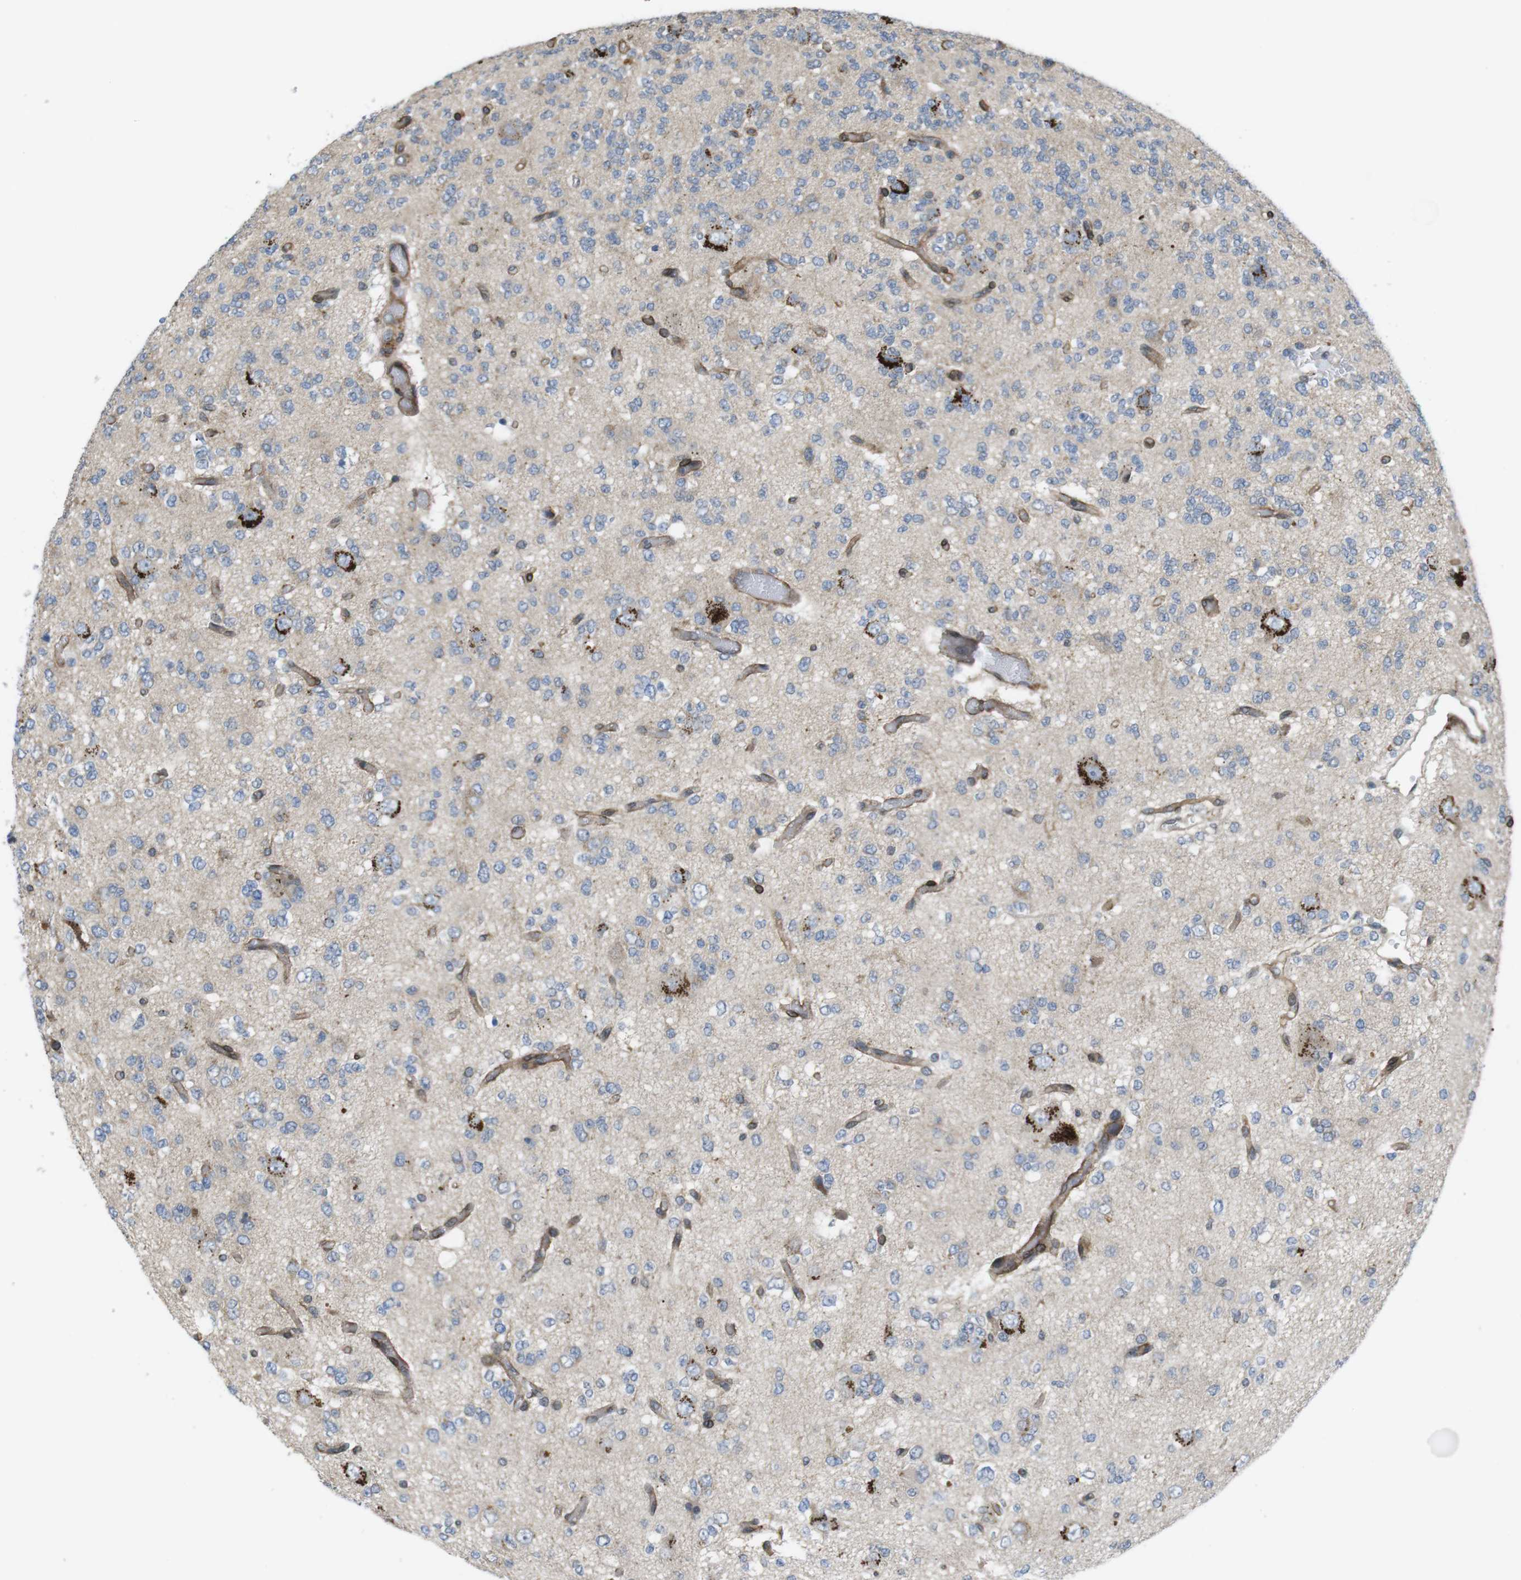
{"staining": {"intensity": "negative", "quantity": "none", "location": "none"}, "tissue": "glioma", "cell_type": "Tumor cells", "image_type": "cancer", "snomed": [{"axis": "morphology", "description": "Glioma, malignant, Low grade"}, {"axis": "topography", "description": "Brain"}], "caption": "This photomicrograph is of low-grade glioma (malignant) stained with immunohistochemistry (IHC) to label a protein in brown with the nuclei are counter-stained blue. There is no staining in tumor cells.", "gene": "KANK2", "patient": {"sex": "male", "age": 38}}